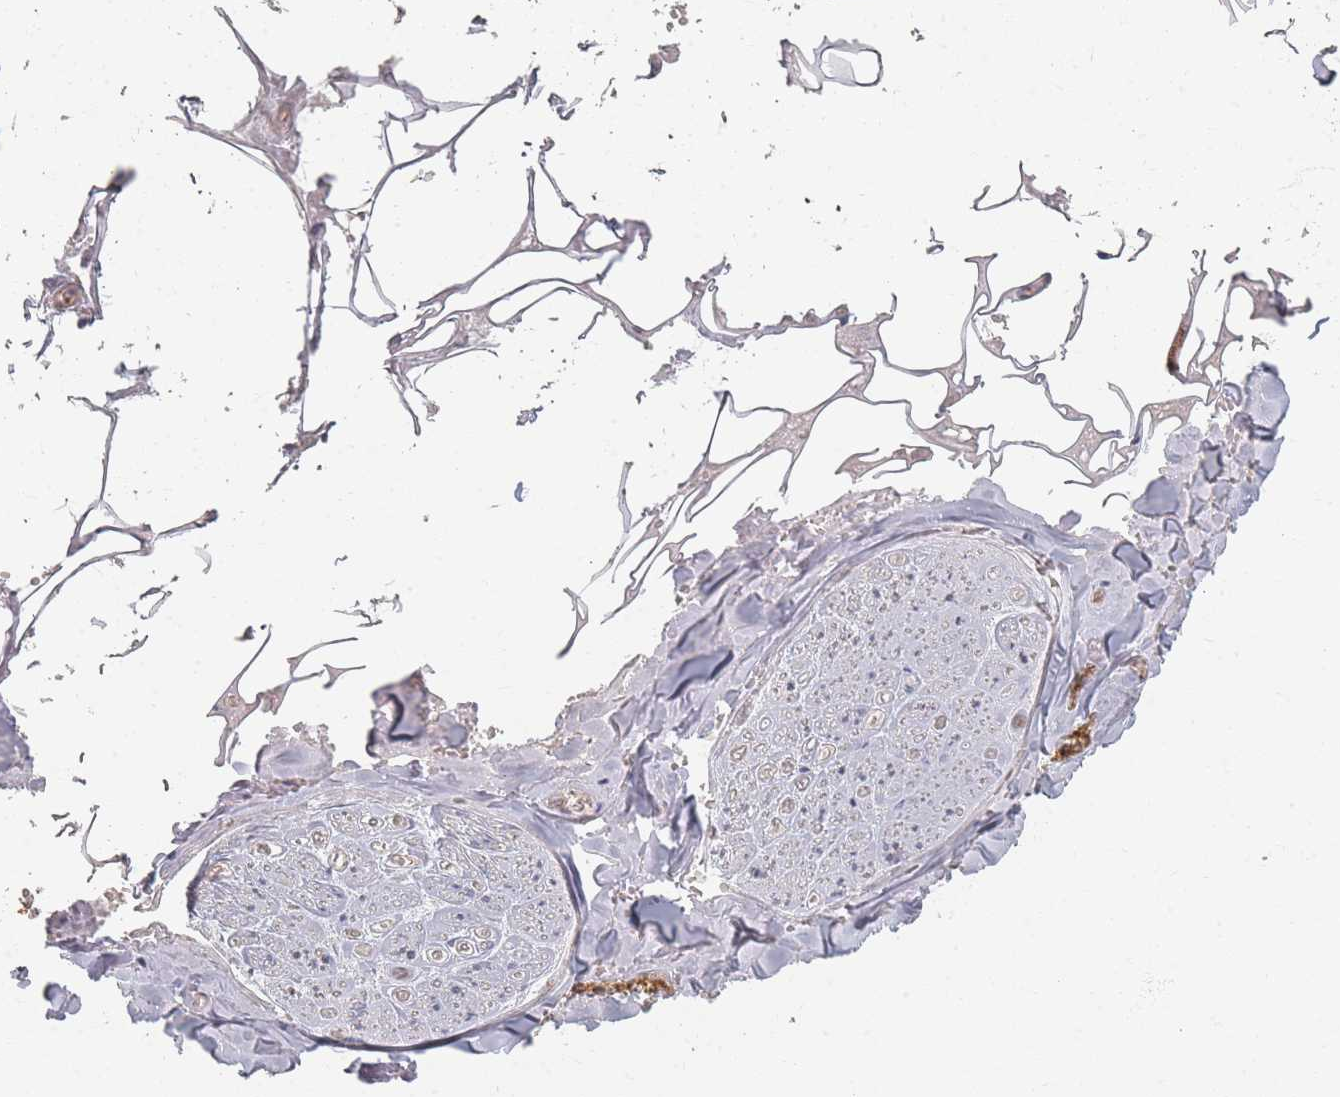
{"staining": {"intensity": "negative", "quantity": "none", "location": "none"}, "tissue": "adipose tissue", "cell_type": "Adipocytes", "image_type": "normal", "snomed": [{"axis": "morphology", "description": "Normal tissue, NOS"}, {"axis": "topography", "description": "Salivary gland"}, {"axis": "topography", "description": "Peripheral nerve tissue"}], "caption": "Immunohistochemistry of unremarkable human adipose tissue reveals no expression in adipocytes.", "gene": "MRPS6", "patient": {"sex": "male", "age": 38}}